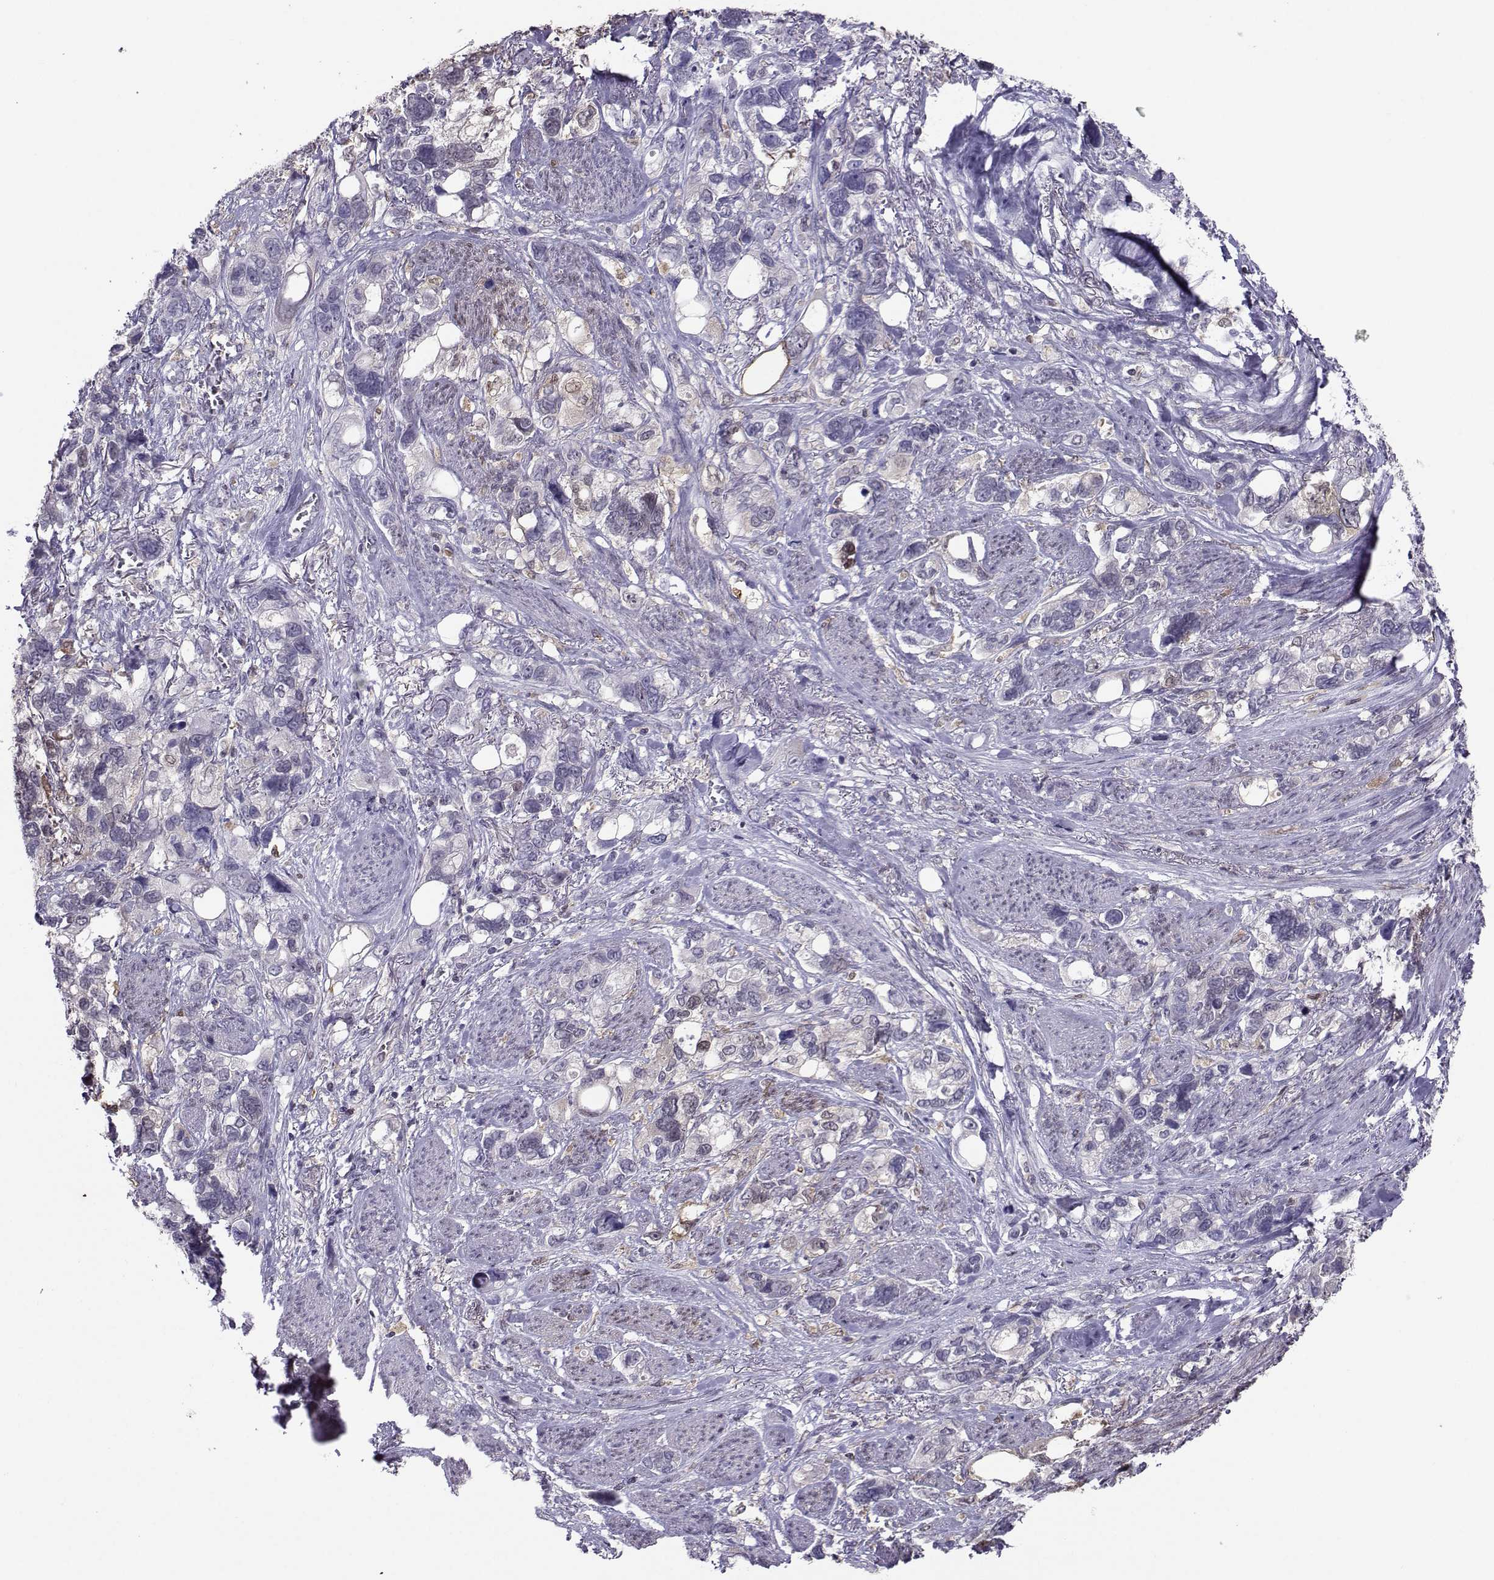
{"staining": {"intensity": "negative", "quantity": "none", "location": "none"}, "tissue": "stomach cancer", "cell_type": "Tumor cells", "image_type": "cancer", "snomed": [{"axis": "morphology", "description": "Adenocarcinoma, NOS"}, {"axis": "topography", "description": "Stomach, upper"}], "caption": "Adenocarcinoma (stomach) was stained to show a protein in brown. There is no significant staining in tumor cells.", "gene": "PGK1", "patient": {"sex": "female", "age": 81}}